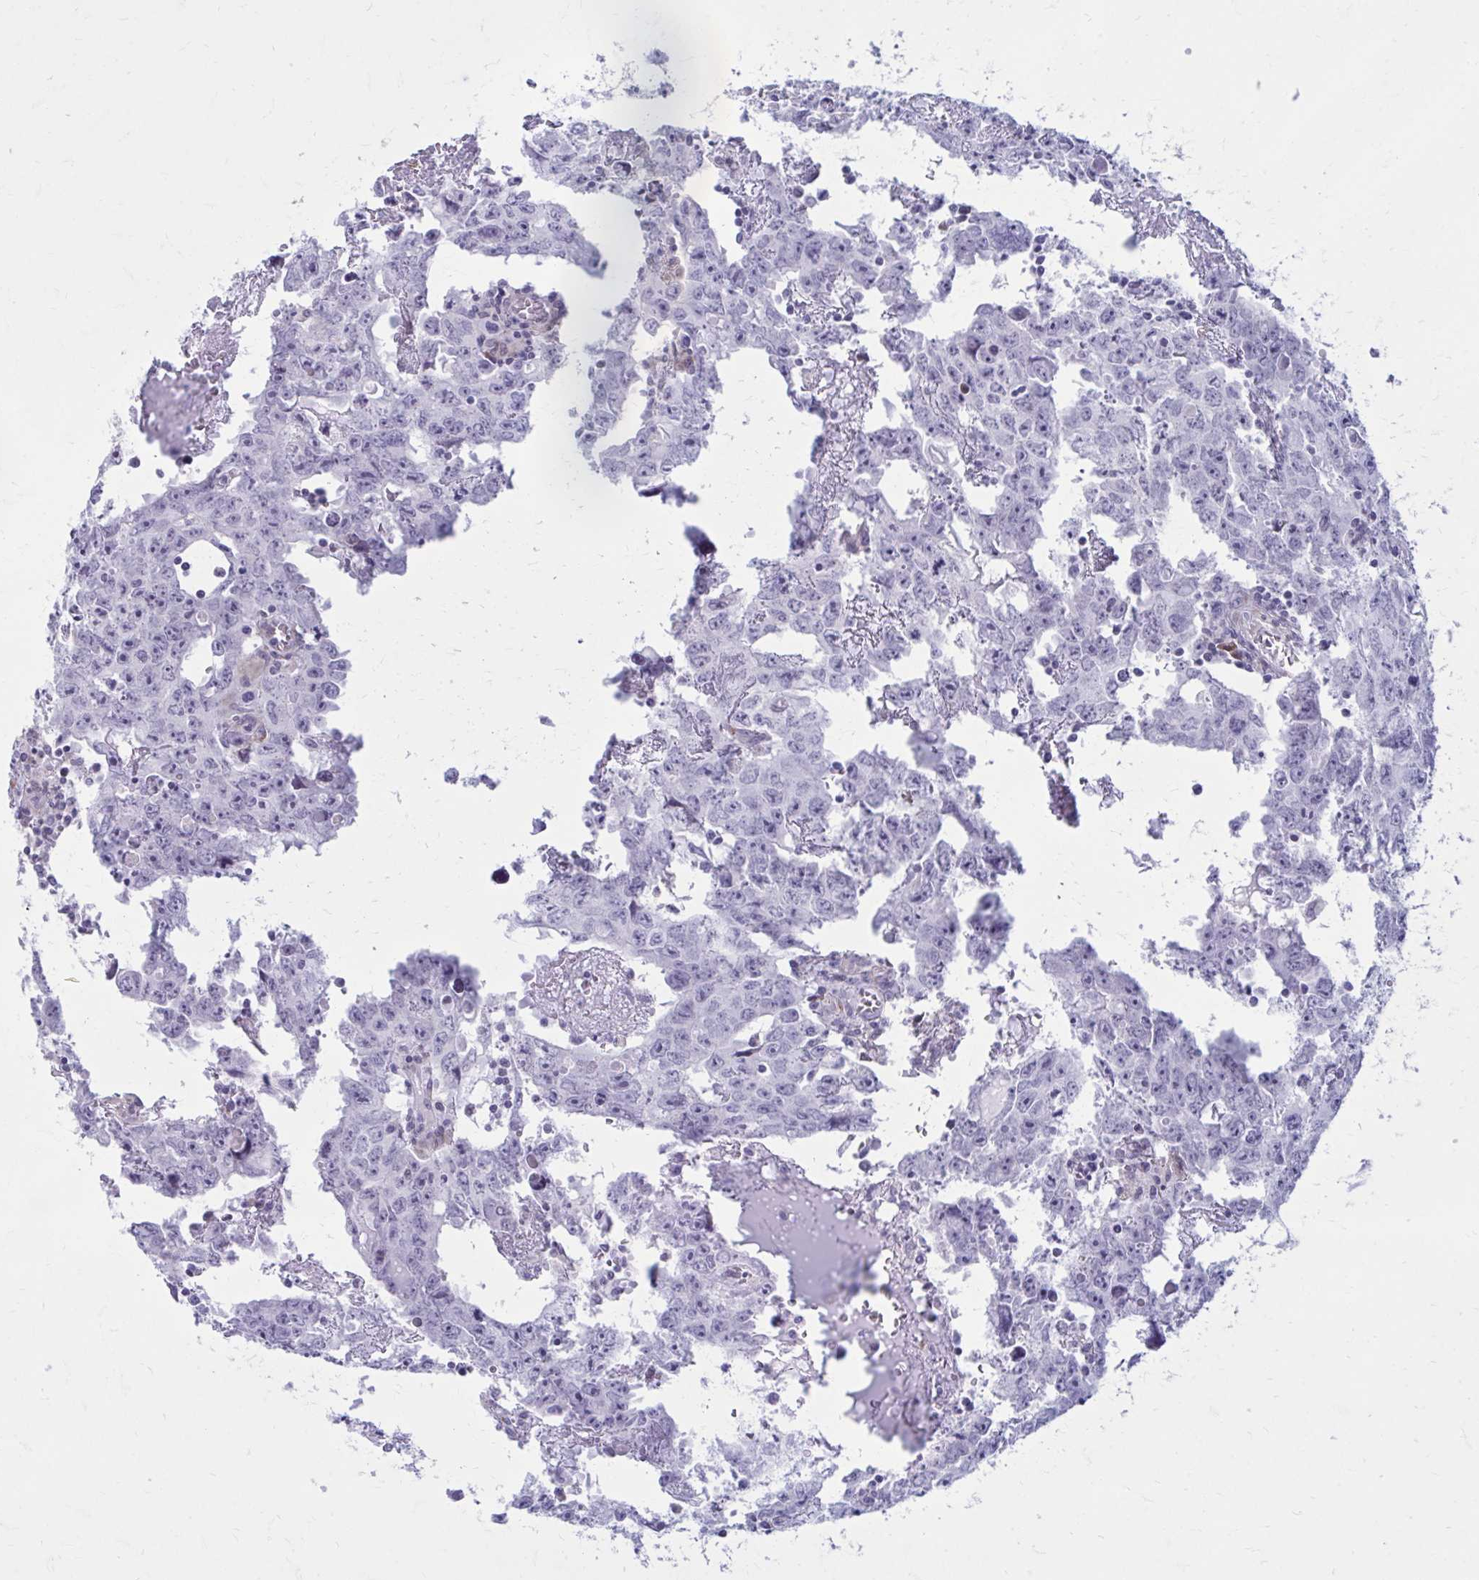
{"staining": {"intensity": "negative", "quantity": "none", "location": "none"}, "tissue": "testis cancer", "cell_type": "Tumor cells", "image_type": "cancer", "snomed": [{"axis": "morphology", "description": "Carcinoma, Embryonal, NOS"}, {"axis": "topography", "description": "Testis"}], "caption": "A high-resolution image shows immunohistochemistry staining of testis embryonal carcinoma, which displays no significant expression in tumor cells. (Immunohistochemistry, brightfield microscopy, high magnification).", "gene": "PROSER1", "patient": {"sex": "male", "age": 22}}